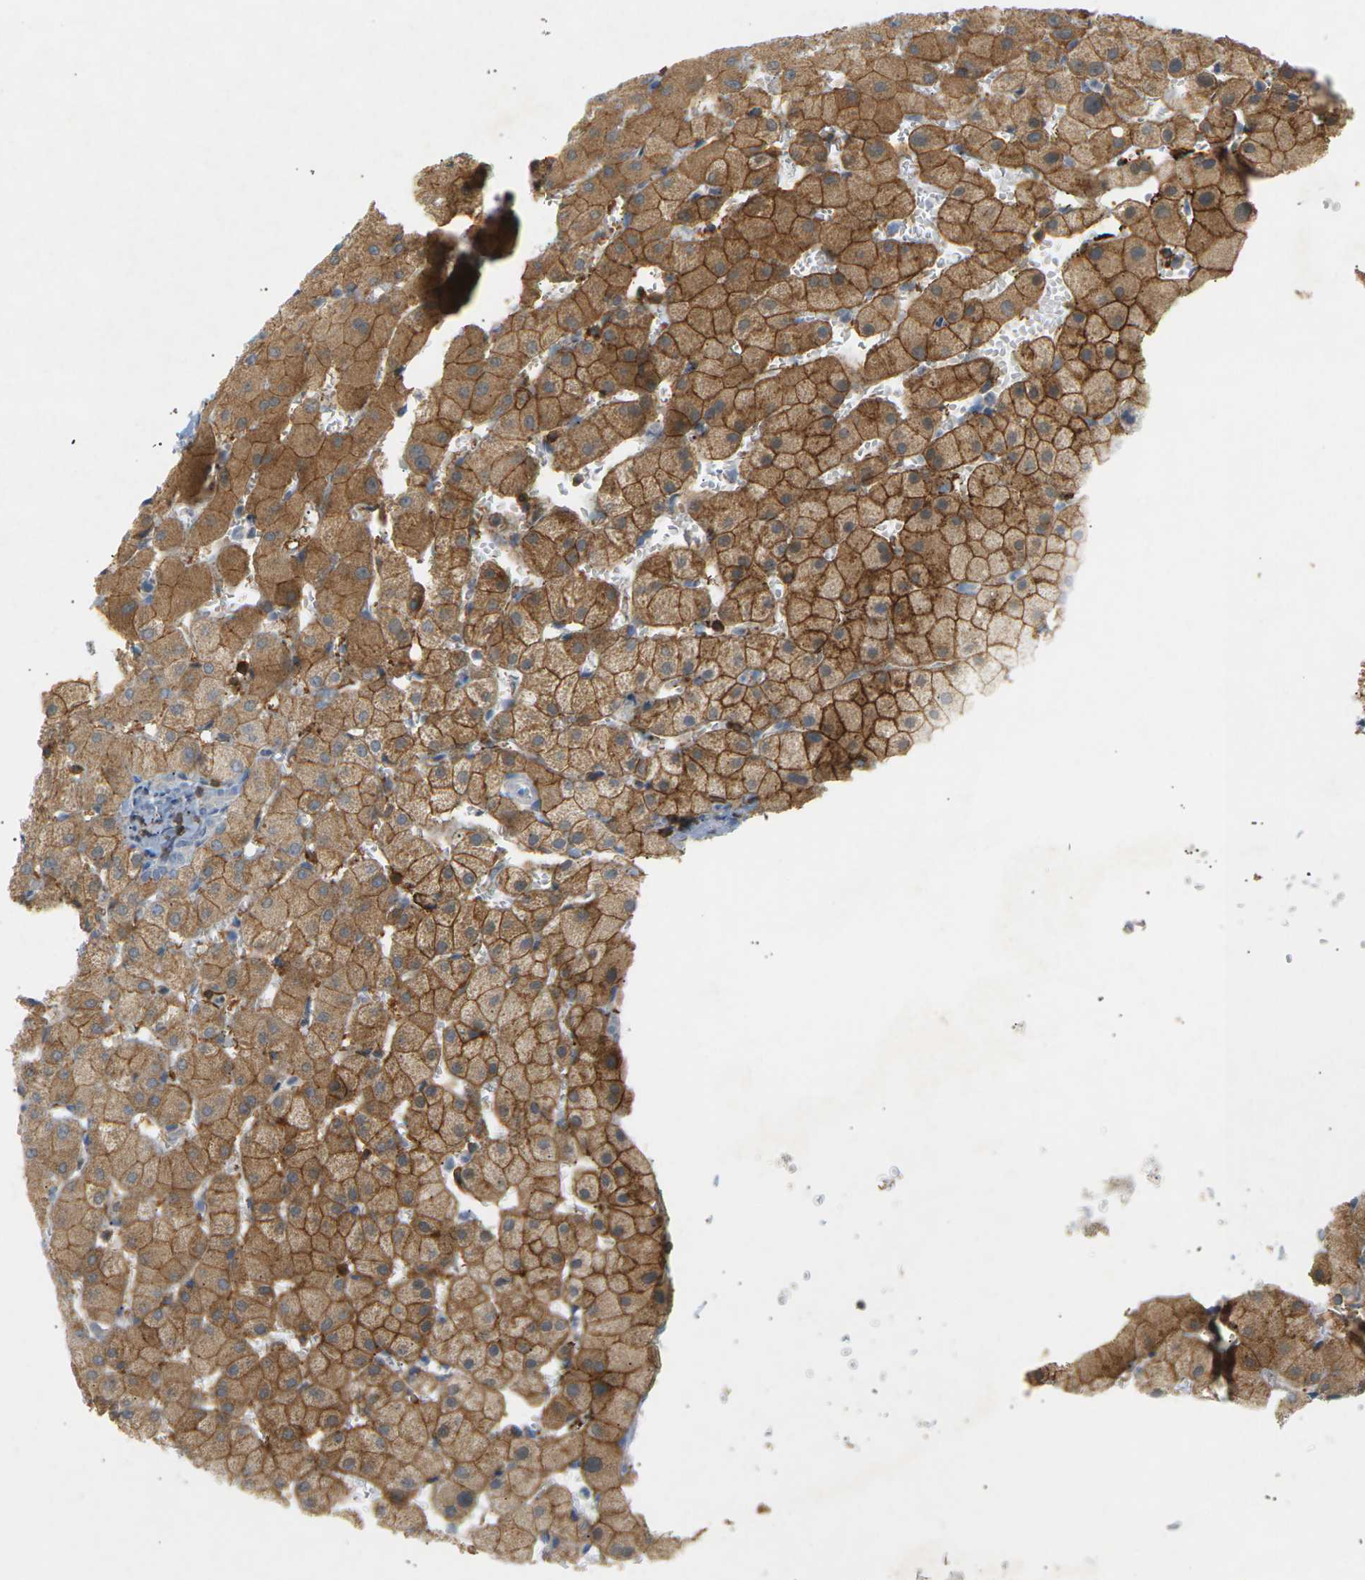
{"staining": {"intensity": "negative", "quantity": "none", "location": "none"}, "tissue": "liver", "cell_type": "Cholangiocytes", "image_type": "normal", "snomed": [{"axis": "morphology", "description": "Normal tissue, NOS"}, {"axis": "topography", "description": "Liver"}], "caption": "The immunohistochemistry (IHC) image has no significant positivity in cholangiocytes of liver.", "gene": "LIME1", "patient": {"sex": "female", "age": 63}}